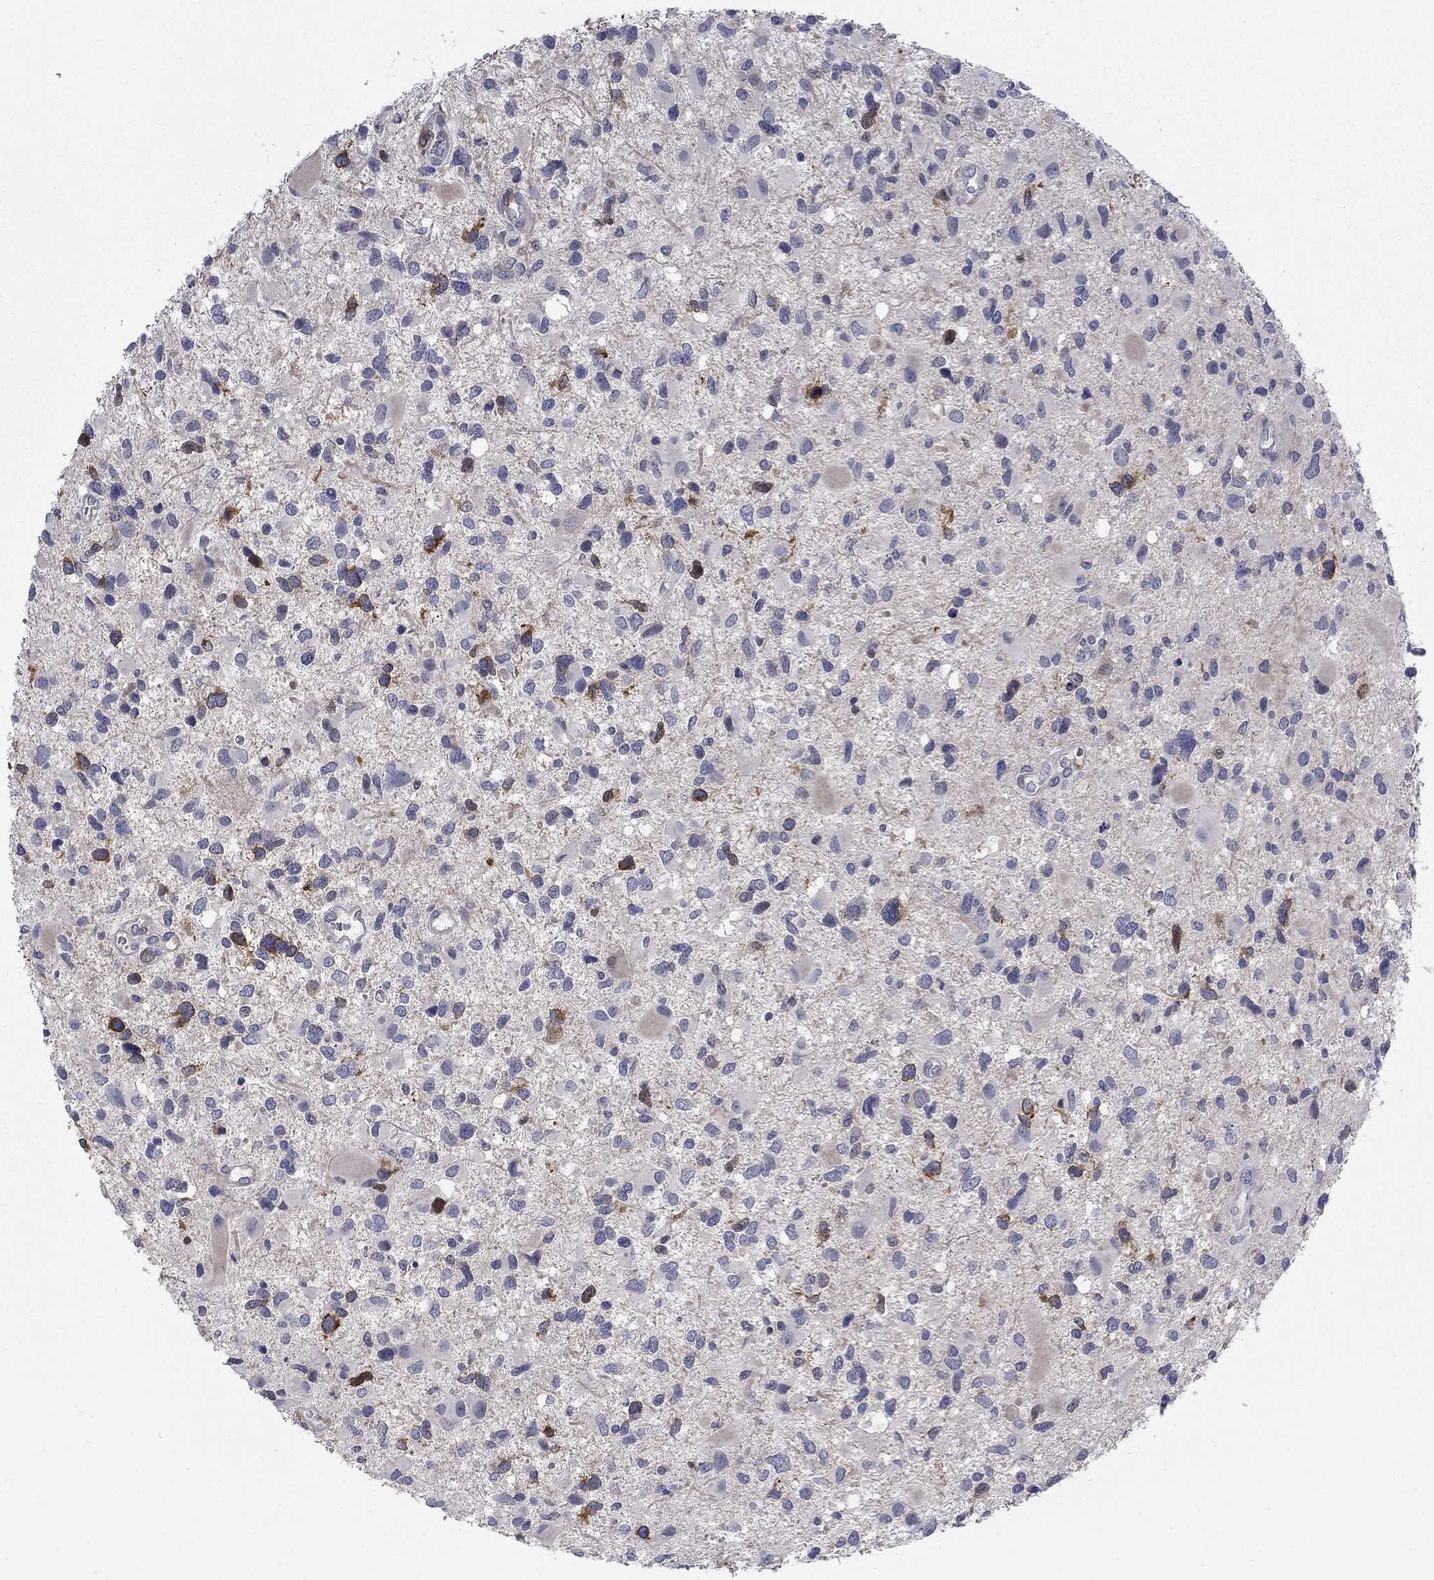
{"staining": {"intensity": "strong", "quantity": "<25%", "location": "cytoplasmic/membranous"}, "tissue": "glioma", "cell_type": "Tumor cells", "image_type": "cancer", "snomed": [{"axis": "morphology", "description": "Glioma, malignant, Low grade"}, {"axis": "topography", "description": "Brain"}], "caption": "Protein staining reveals strong cytoplasmic/membranous positivity in approximately <25% of tumor cells in glioma.", "gene": "KIF15", "patient": {"sex": "female", "age": 32}}